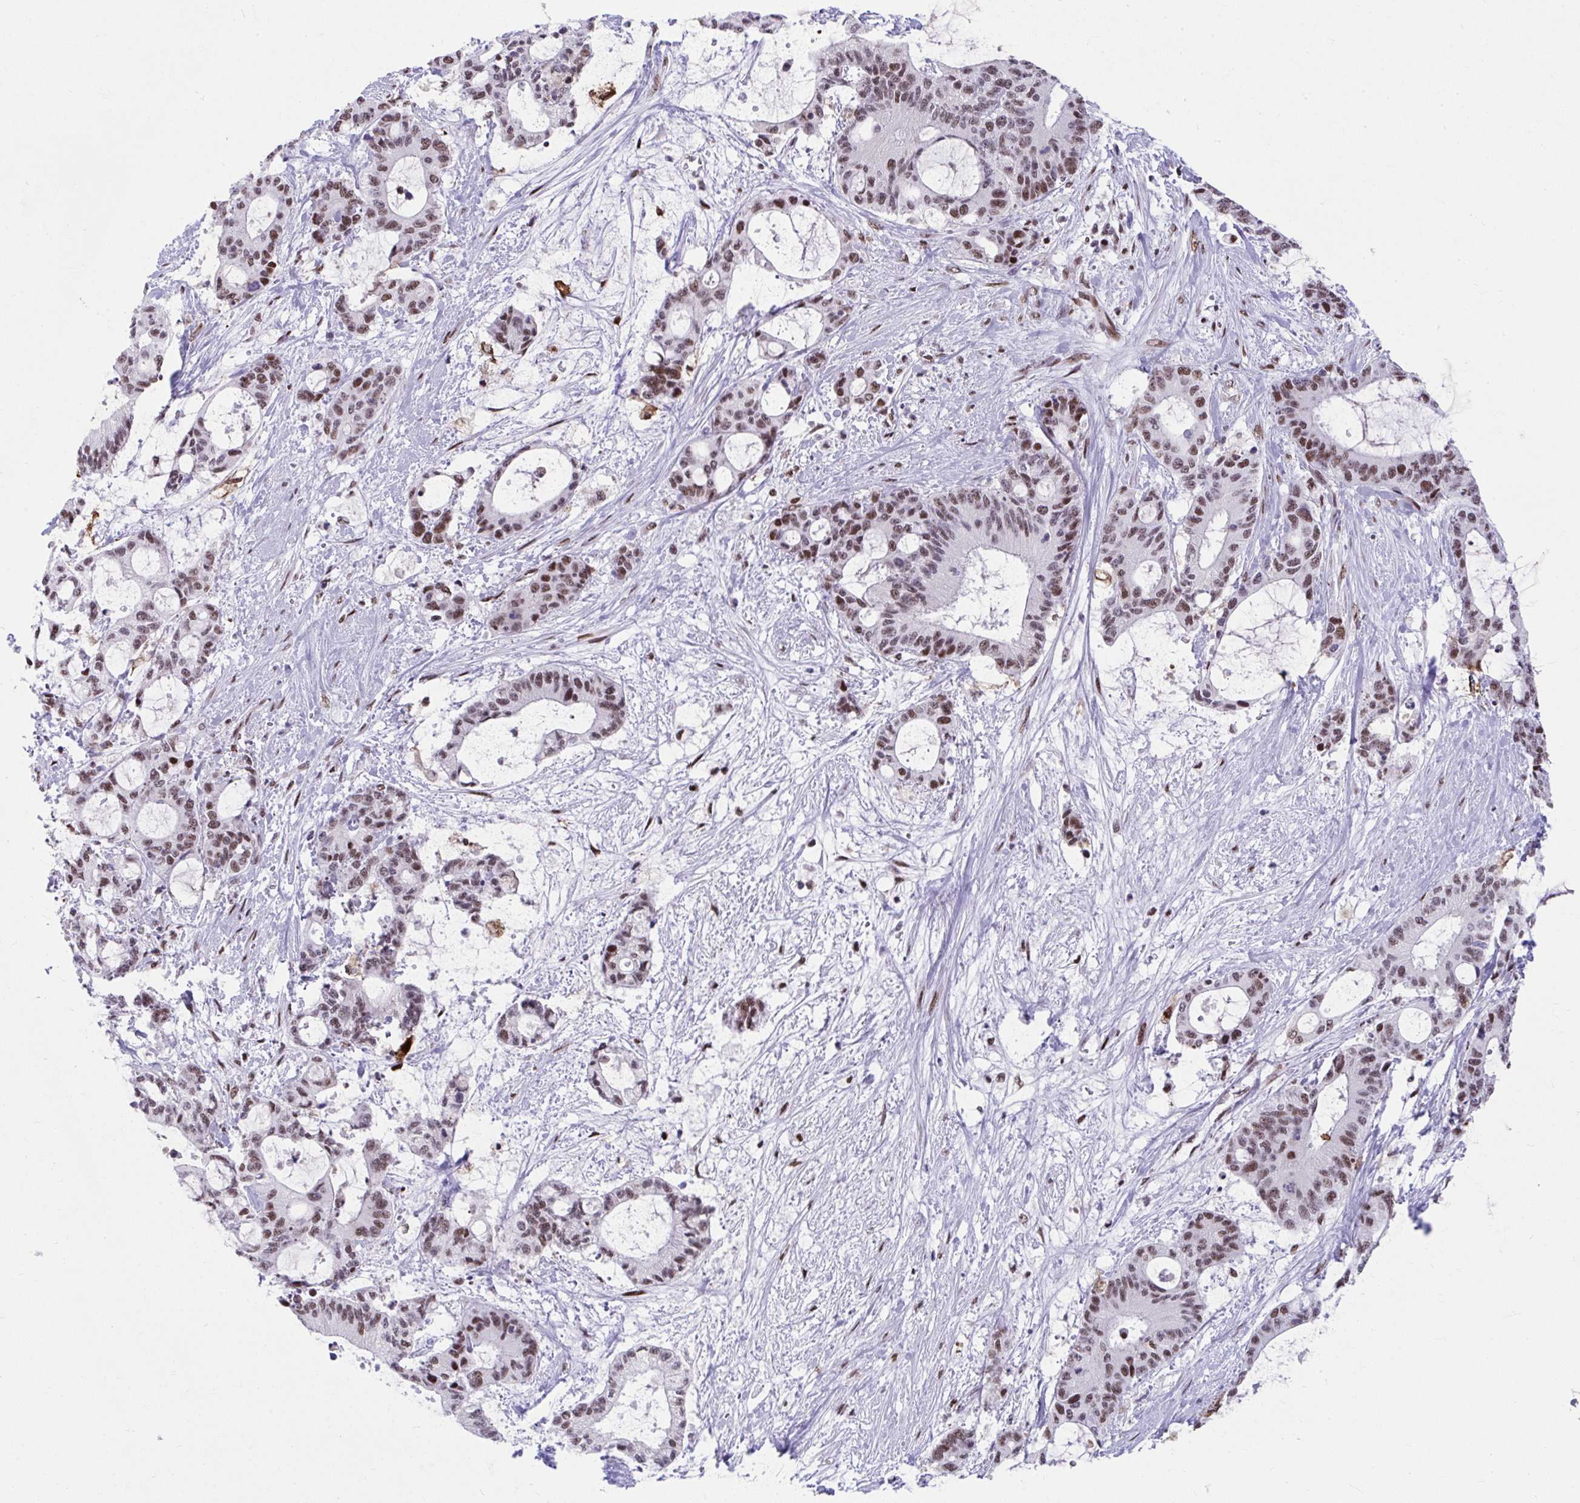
{"staining": {"intensity": "moderate", "quantity": ">75%", "location": "nuclear"}, "tissue": "liver cancer", "cell_type": "Tumor cells", "image_type": "cancer", "snomed": [{"axis": "morphology", "description": "Normal tissue, NOS"}, {"axis": "morphology", "description": "Cholangiocarcinoma"}, {"axis": "topography", "description": "Liver"}, {"axis": "topography", "description": "Peripheral nerve tissue"}], "caption": "Tumor cells demonstrate moderate nuclear expression in approximately >75% of cells in liver cancer (cholangiocarcinoma).", "gene": "SLC35C2", "patient": {"sex": "female", "age": 73}}